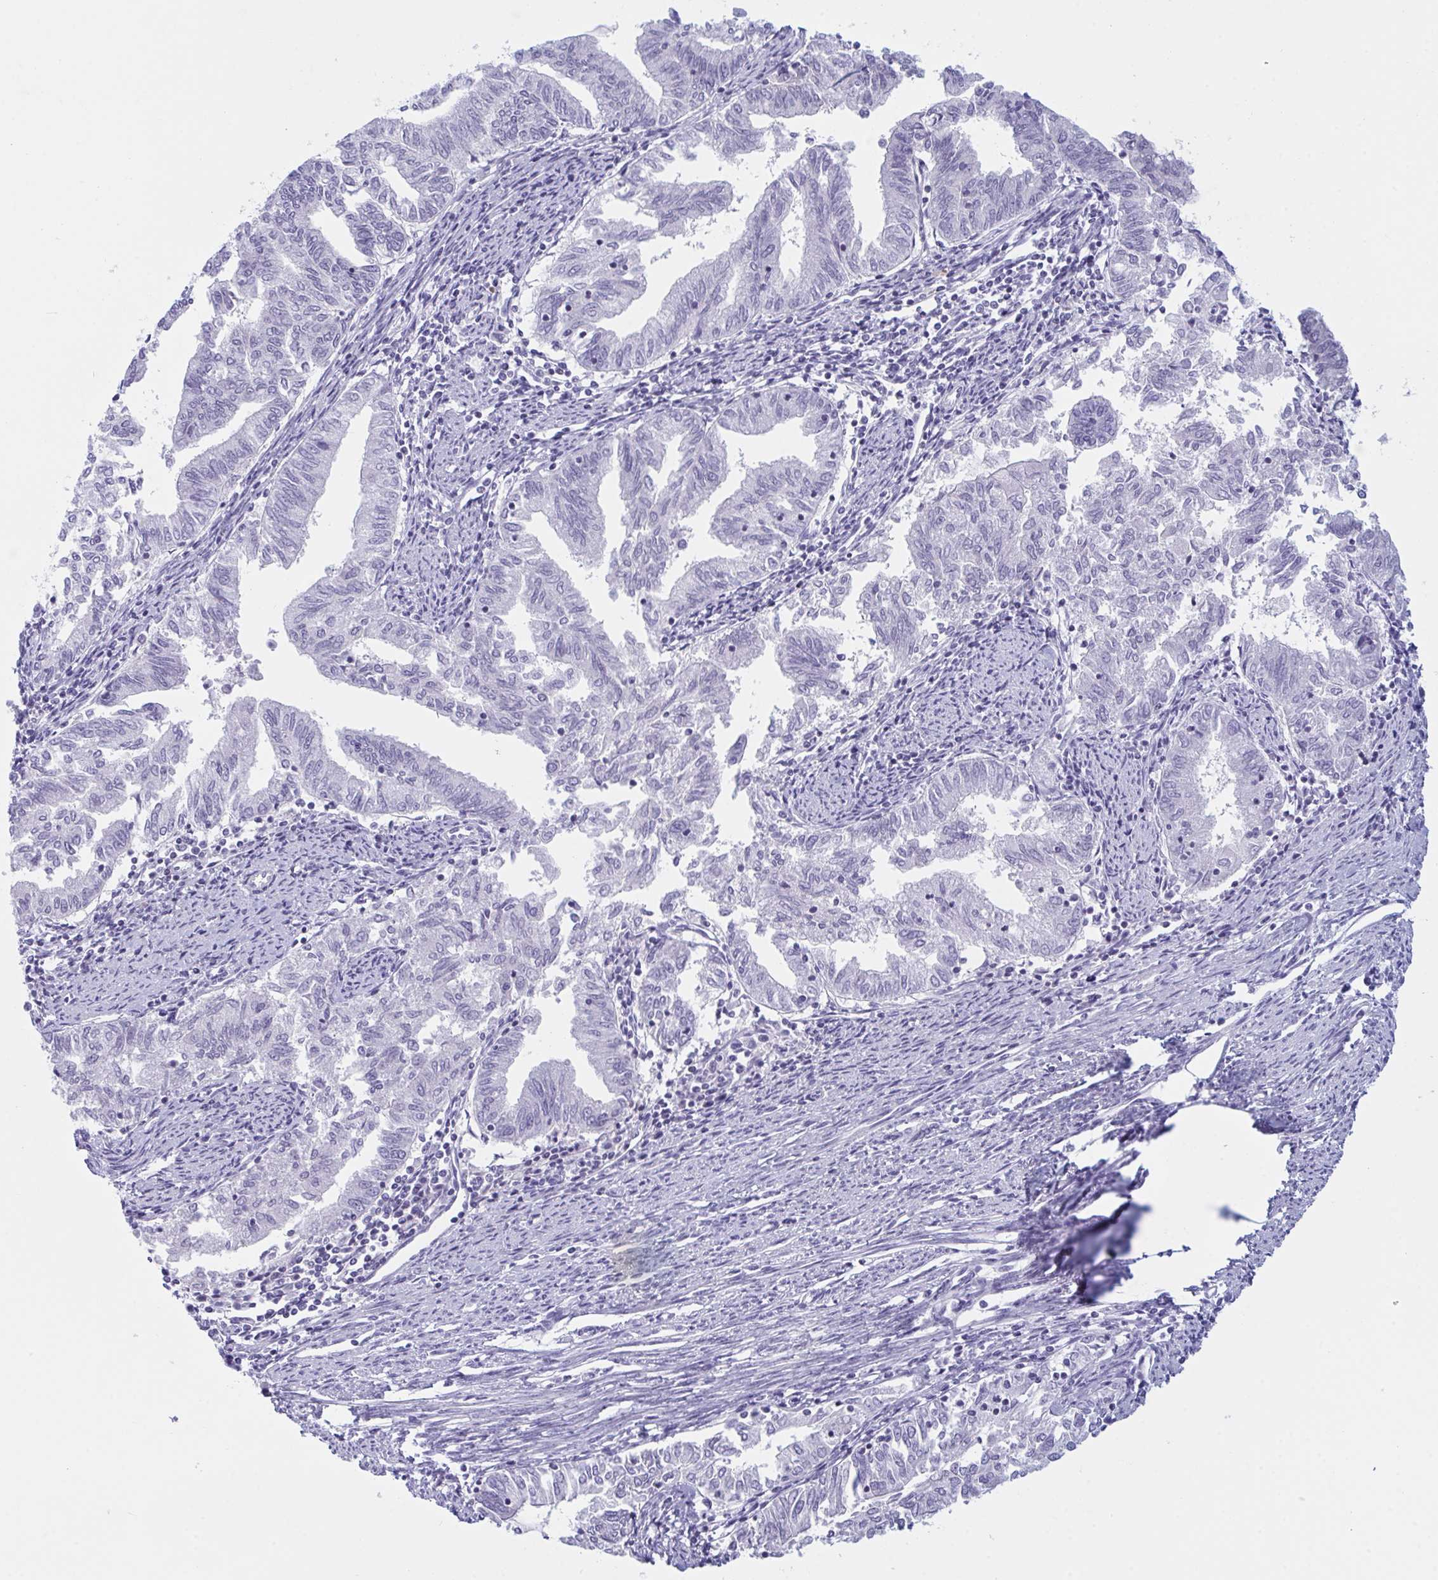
{"staining": {"intensity": "negative", "quantity": "none", "location": "none"}, "tissue": "endometrial cancer", "cell_type": "Tumor cells", "image_type": "cancer", "snomed": [{"axis": "morphology", "description": "Adenocarcinoma, NOS"}, {"axis": "topography", "description": "Endometrium"}], "caption": "Tumor cells show no significant protein positivity in endometrial cancer (adenocarcinoma).", "gene": "NAA30", "patient": {"sex": "female", "age": 79}}